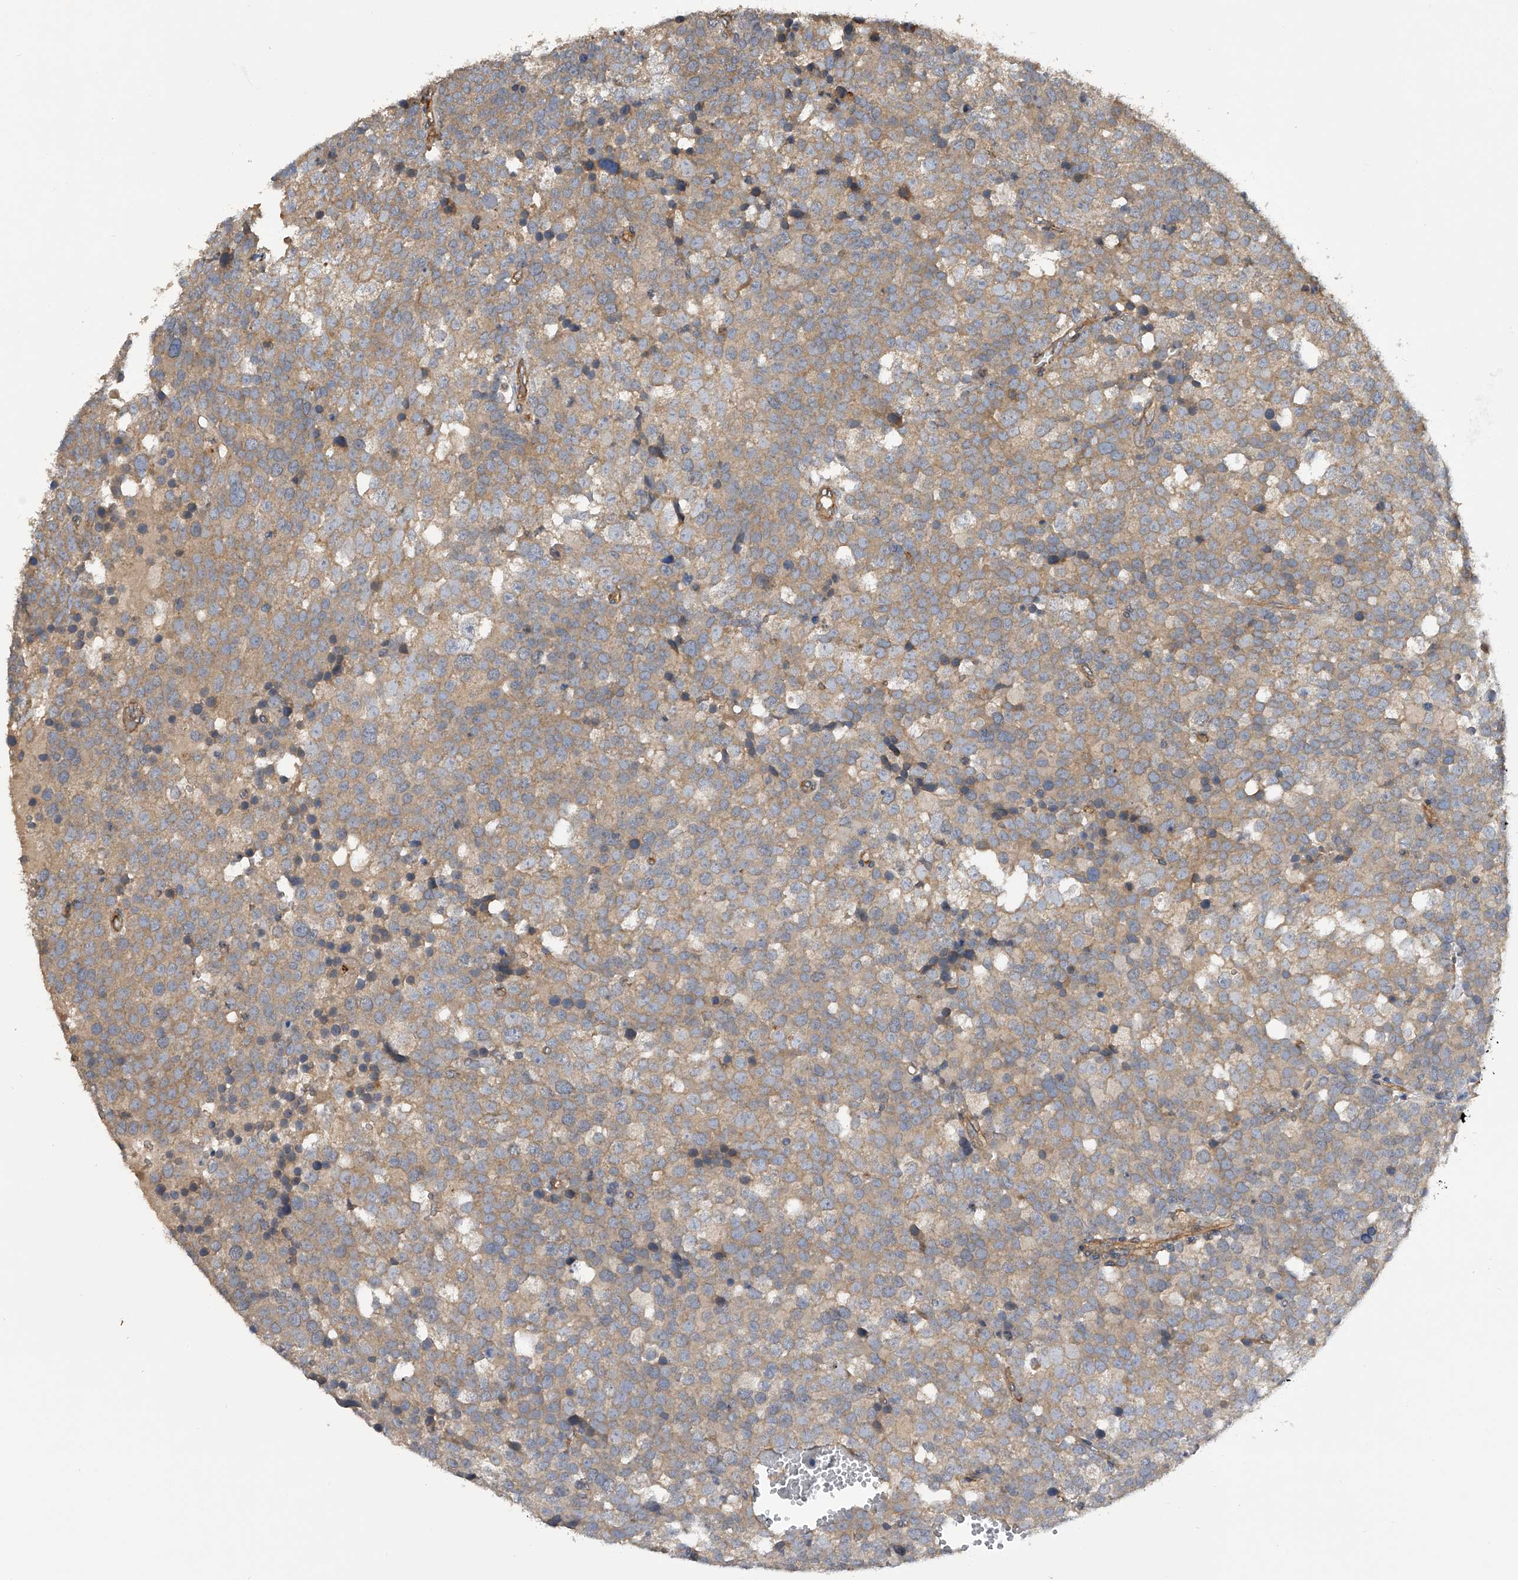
{"staining": {"intensity": "moderate", "quantity": "<25%", "location": "cytoplasmic/membranous"}, "tissue": "testis cancer", "cell_type": "Tumor cells", "image_type": "cancer", "snomed": [{"axis": "morphology", "description": "Seminoma, NOS"}, {"axis": "topography", "description": "Testis"}], "caption": "Immunohistochemical staining of human testis seminoma demonstrates low levels of moderate cytoplasmic/membranous protein positivity in approximately <25% of tumor cells.", "gene": "PTPRA", "patient": {"sex": "male", "age": 71}}